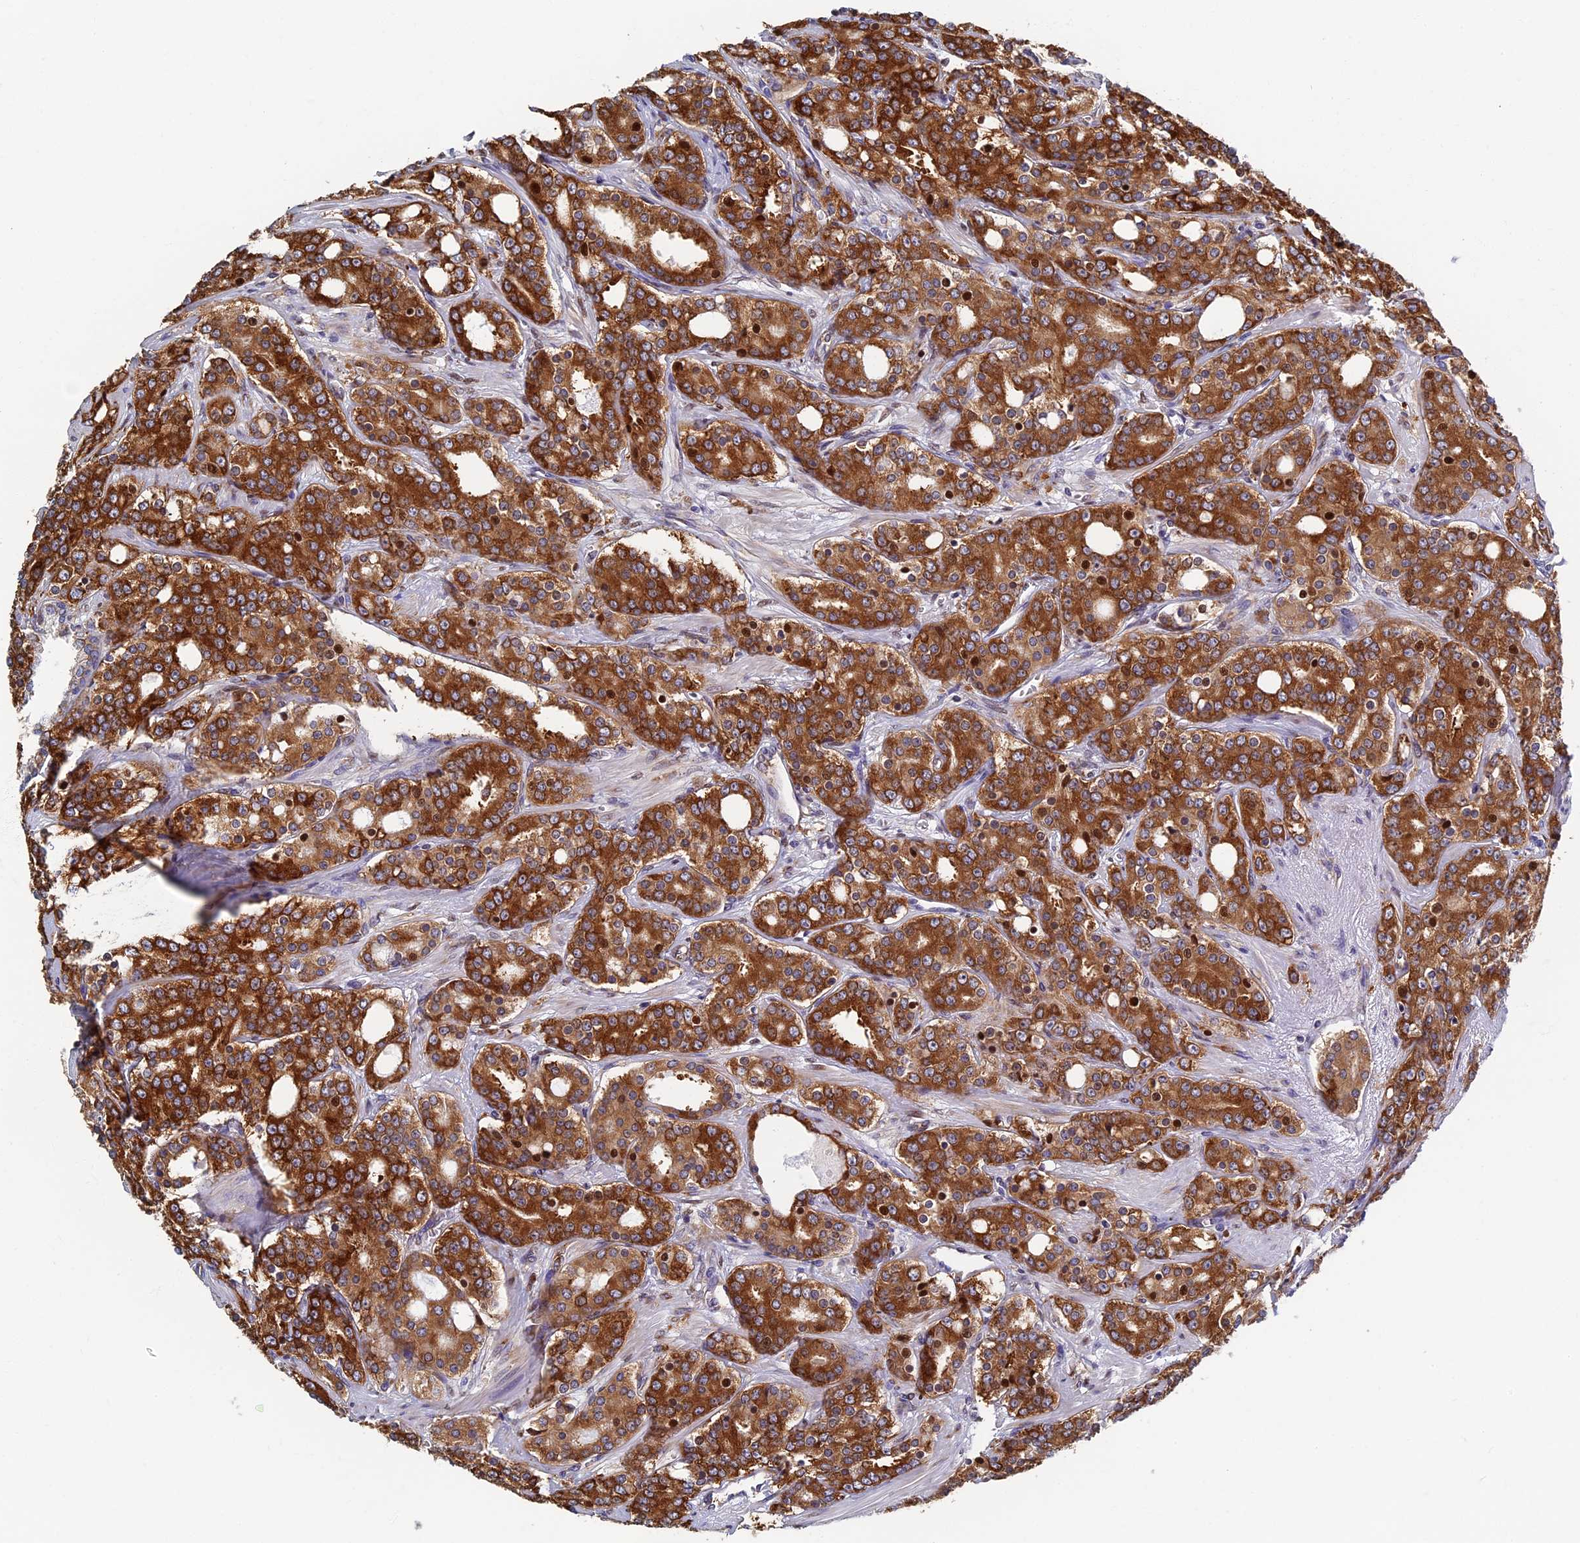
{"staining": {"intensity": "strong", "quantity": ">75%", "location": "cytoplasmic/membranous,nuclear"}, "tissue": "prostate cancer", "cell_type": "Tumor cells", "image_type": "cancer", "snomed": [{"axis": "morphology", "description": "Adenocarcinoma, High grade"}, {"axis": "topography", "description": "Prostate"}], "caption": "Approximately >75% of tumor cells in prostate cancer (high-grade adenocarcinoma) display strong cytoplasmic/membranous and nuclear protein positivity as visualized by brown immunohistochemical staining.", "gene": "YBX1", "patient": {"sex": "male", "age": 62}}